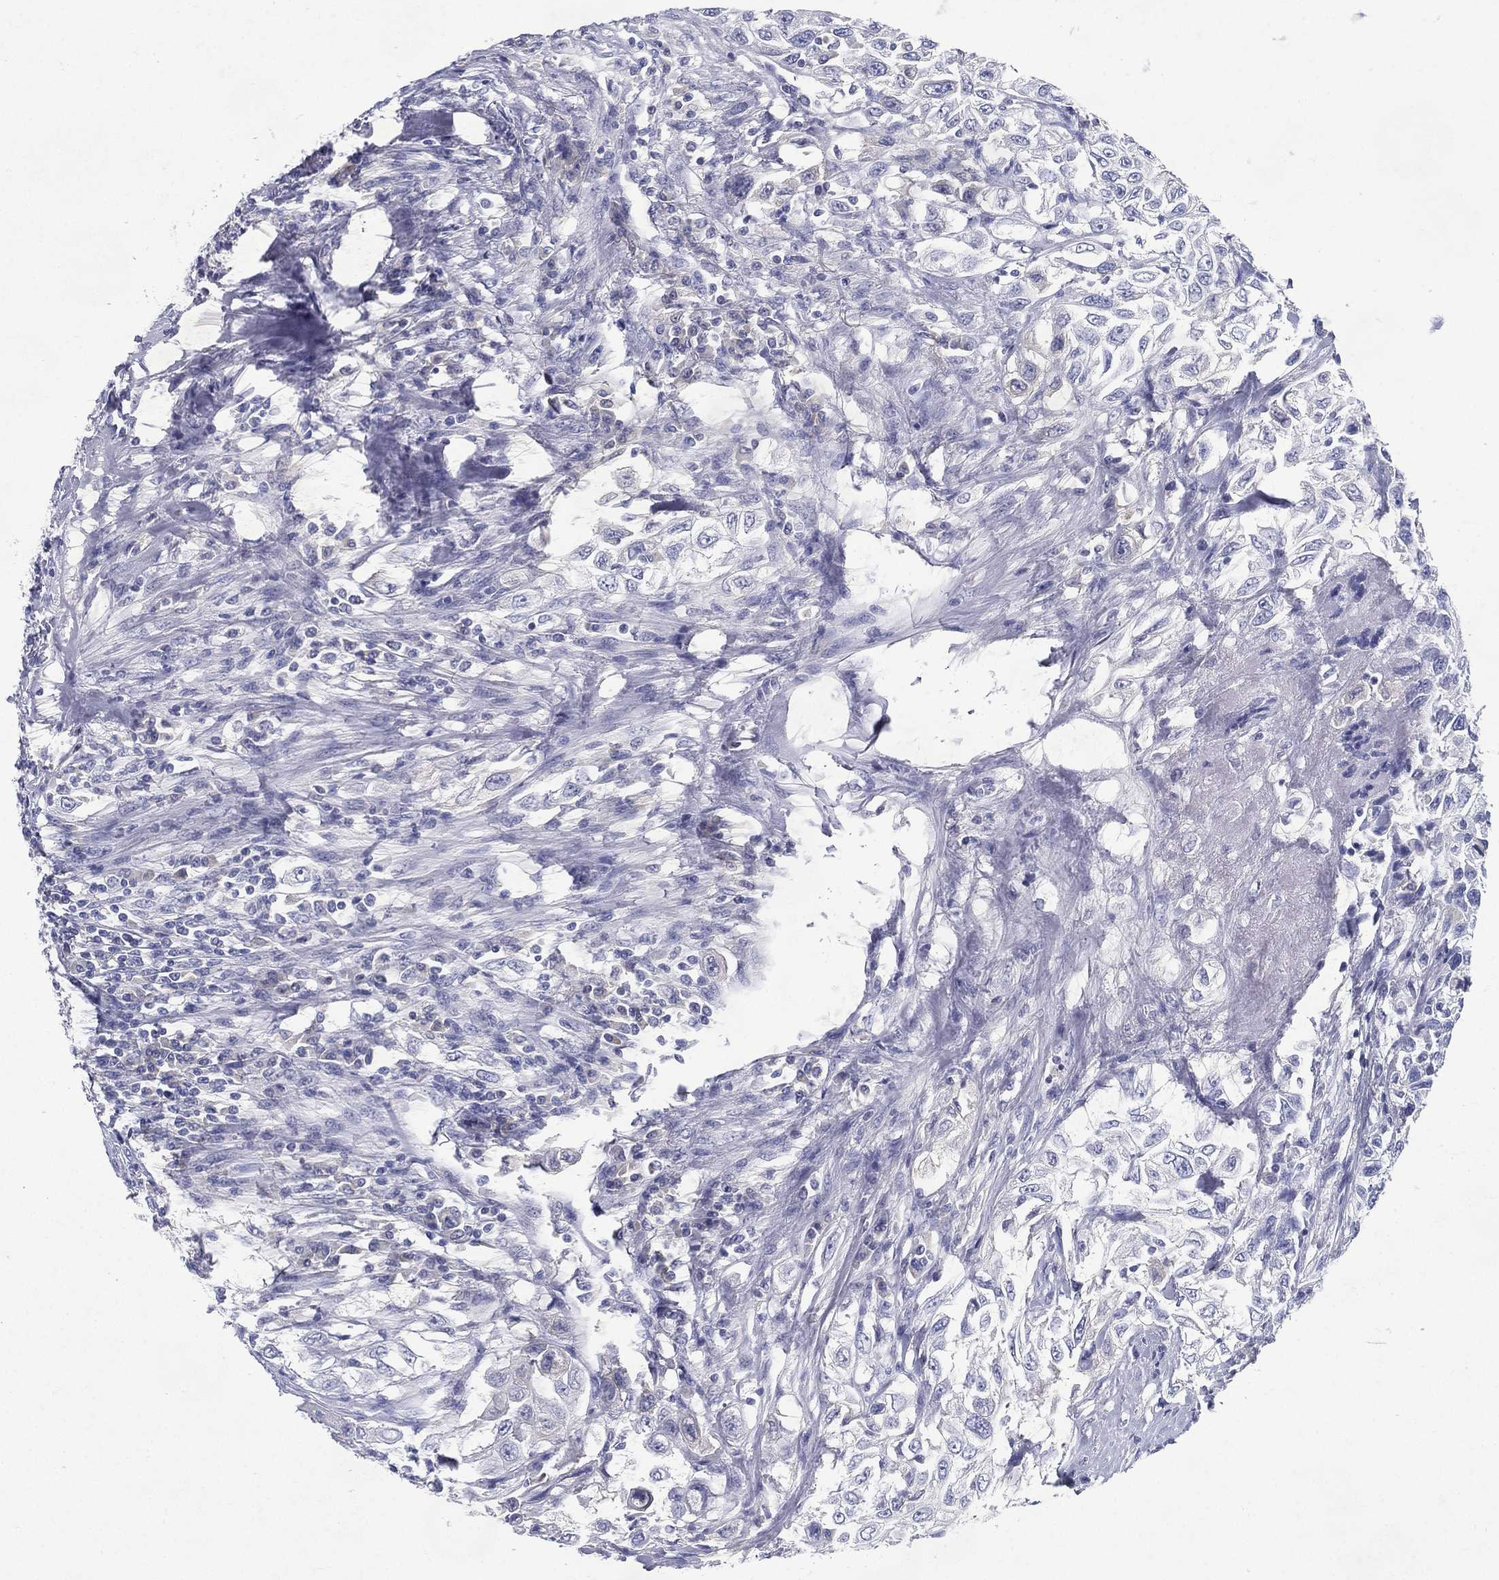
{"staining": {"intensity": "negative", "quantity": "none", "location": "none"}, "tissue": "urothelial cancer", "cell_type": "Tumor cells", "image_type": "cancer", "snomed": [{"axis": "morphology", "description": "Urothelial carcinoma, High grade"}, {"axis": "topography", "description": "Urinary bladder"}], "caption": "DAB immunohistochemical staining of human urothelial cancer reveals no significant positivity in tumor cells.", "gene": "RGS13", "patient": {"sex": "female", "age": 56}}